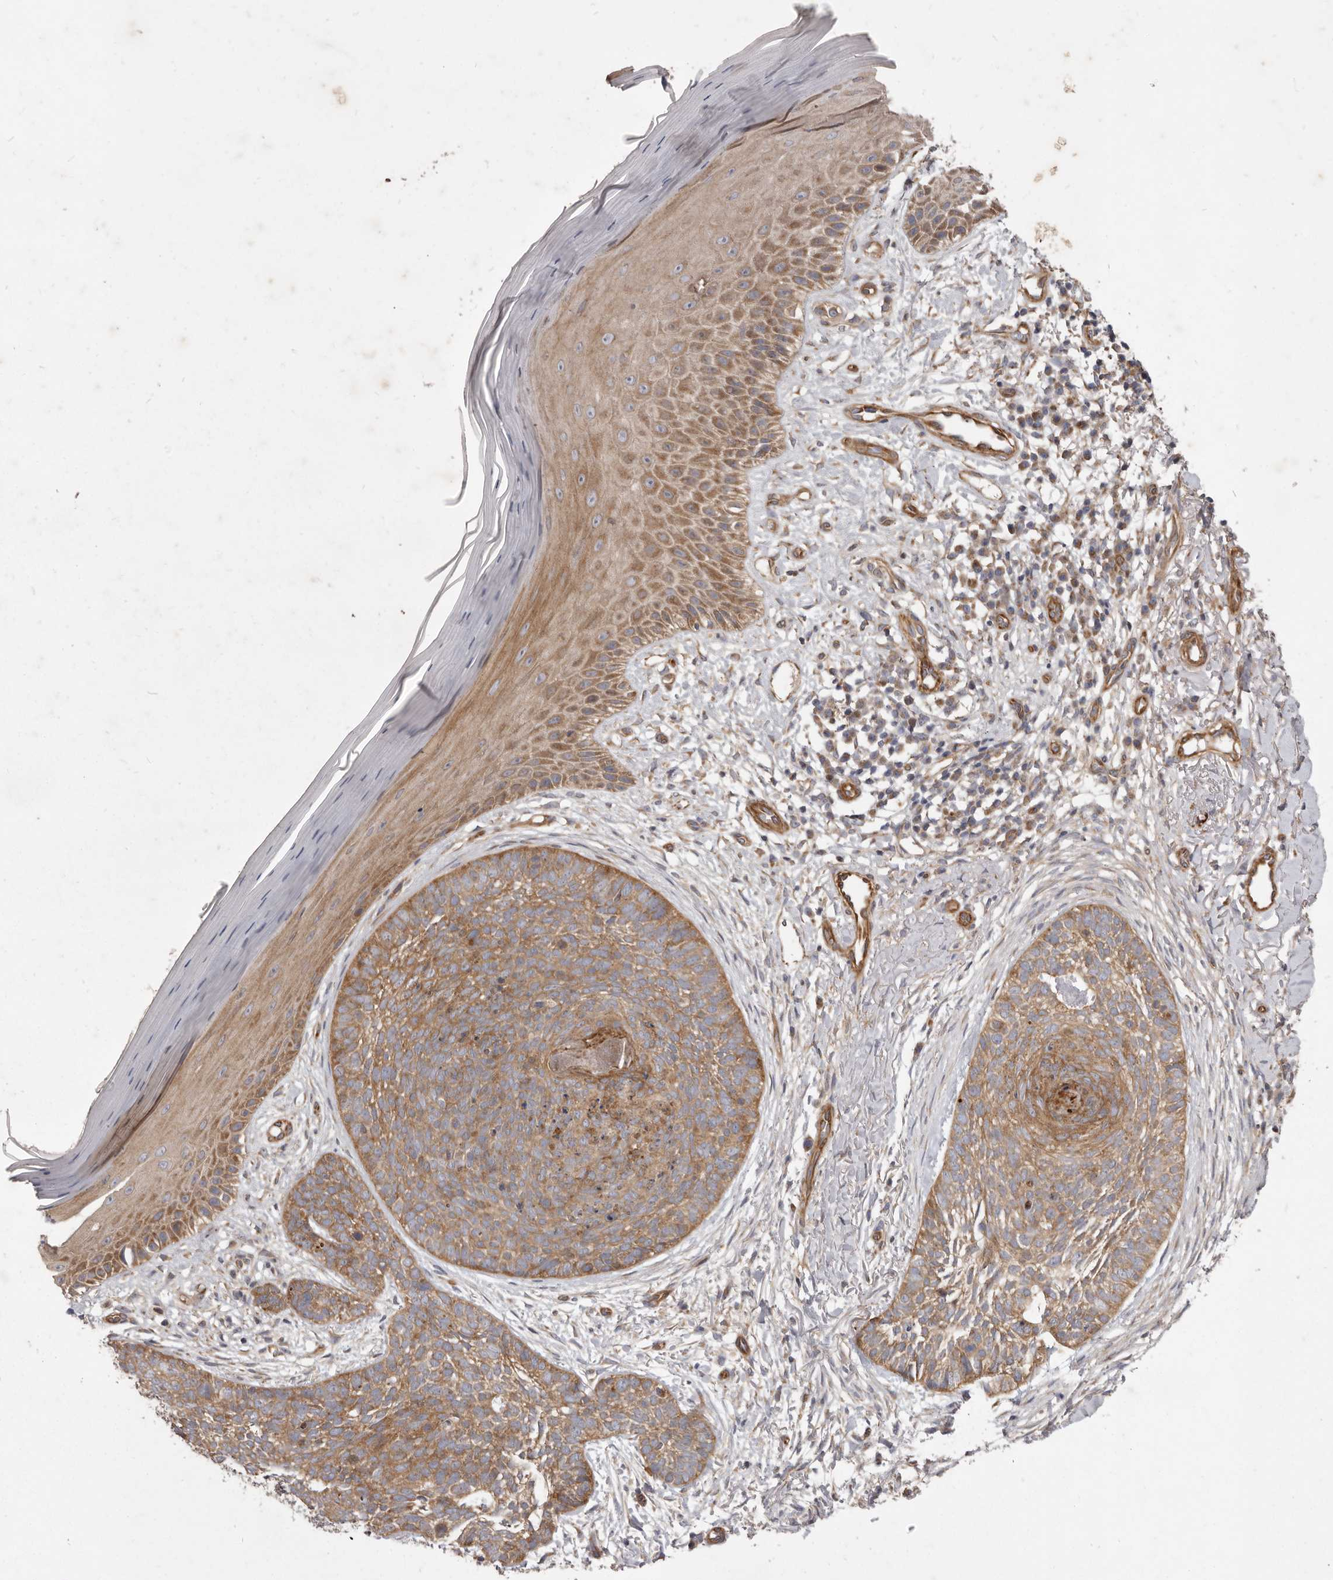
{"staining": {"intensity": "moderate", "quantity": ">75%", "location": "cytoplasmic/membranous"}, "tissue": "skin cancer", "cell_type": "Tumor cells", "image_type": "cancer", "snomed": [{"axis": "morphology", "description": "Normal tissue, NOS"}, {"axis": "morphology", "description": "Basal cell carcinoma"}, {"axis": "topography", "description": "Skin"}], "caption": "A brown stain highlights moderate cytoplasmic/membranous staining of a protein in basal cell carcinoma (skin) tumor cells.", "gene": "VPS45", "patient": {"sex": "male", "age": 67}}